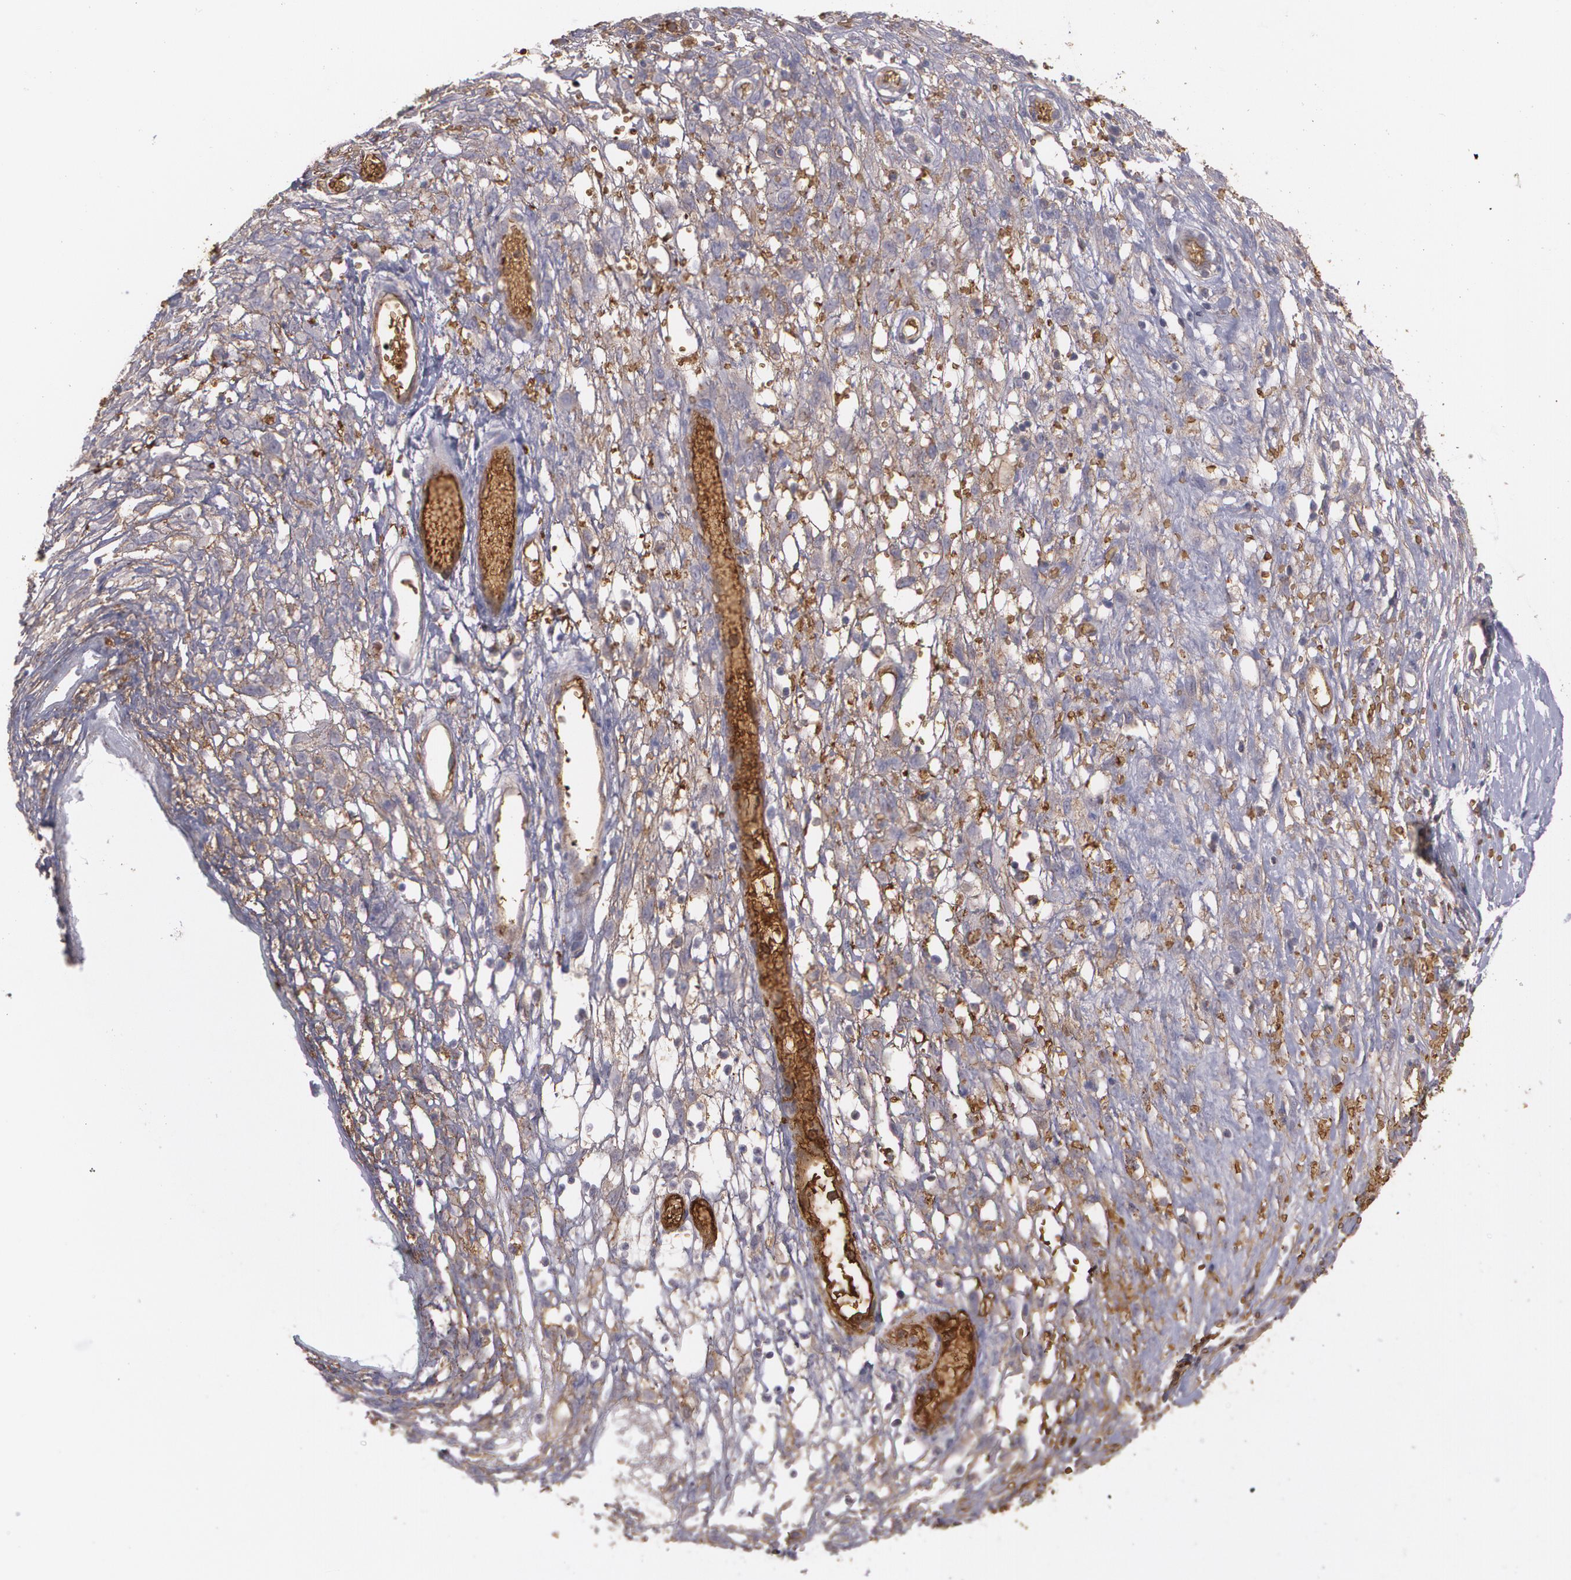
{"staining": {"intensity": "weak", "quantity": ">75%", "location": "cytoplasmic/membranous"}, "tissue": "ovarian cancer", "cell_type": "Tumor cells", "image_type": "cancer", "snomed": [{"axis": "morphology", "description": "Carcinoma, endometroid"}, {"axis": "topography", "description": "Ovary"}], "caption": "Immunohistochemical staining of ovarian cancer (endometroid carcinoma) shows low levels of weak cytoplasmic/membranous protein staining in about >75% of tumor cells.", "gene": "ACE", "patient": {"sex": "female", "age": 42}}